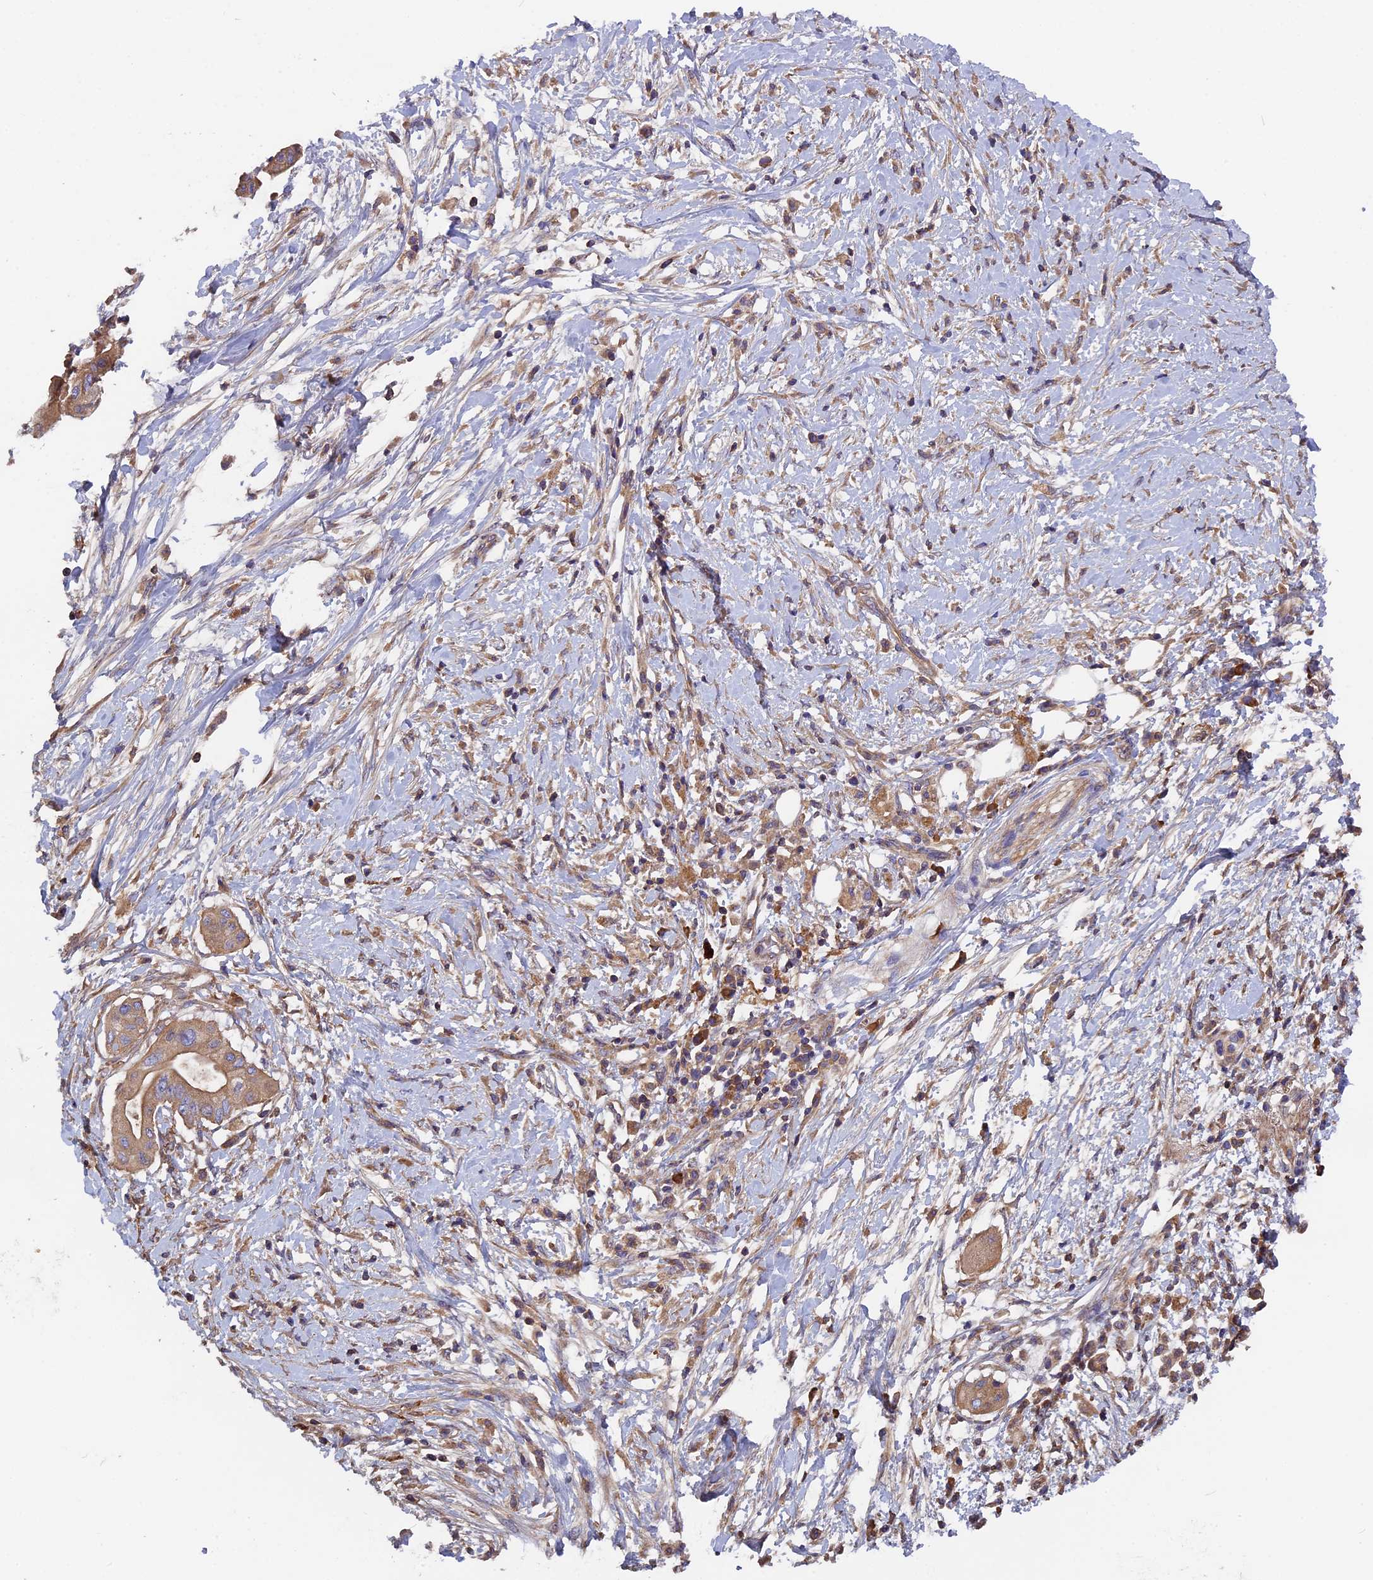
{"staining": {"intensity": "moderate", "quantity": ">75%", "location": "cytoplasmic/membranous"}, "tissue": "pancreatic cancer", "cell_type": "Tumor cells", "image_type": "cancer", "snomed": [{"axis": "morphology", "description": "Adenocarcinoma, NOS"}, {"axis": "topography", "description": "Pancreas"}], "caption": "Immunohistochemistry (IHC) staining of pancreatic adenocarcinoma, which demonstrates medium levels of moderate cytoplasmic/membranous staining in approximately >75% of tumor cells indicating moderate cytoplasmic/membranous protein staining. The staining was performed using DAB (3,3'-diaminobenzidine) (brown) for protein detection and nuclei were counterstained in hematoxylin (blue).", "gene": "CCDC153", "patient": {"sex": "male", "age": 68}}